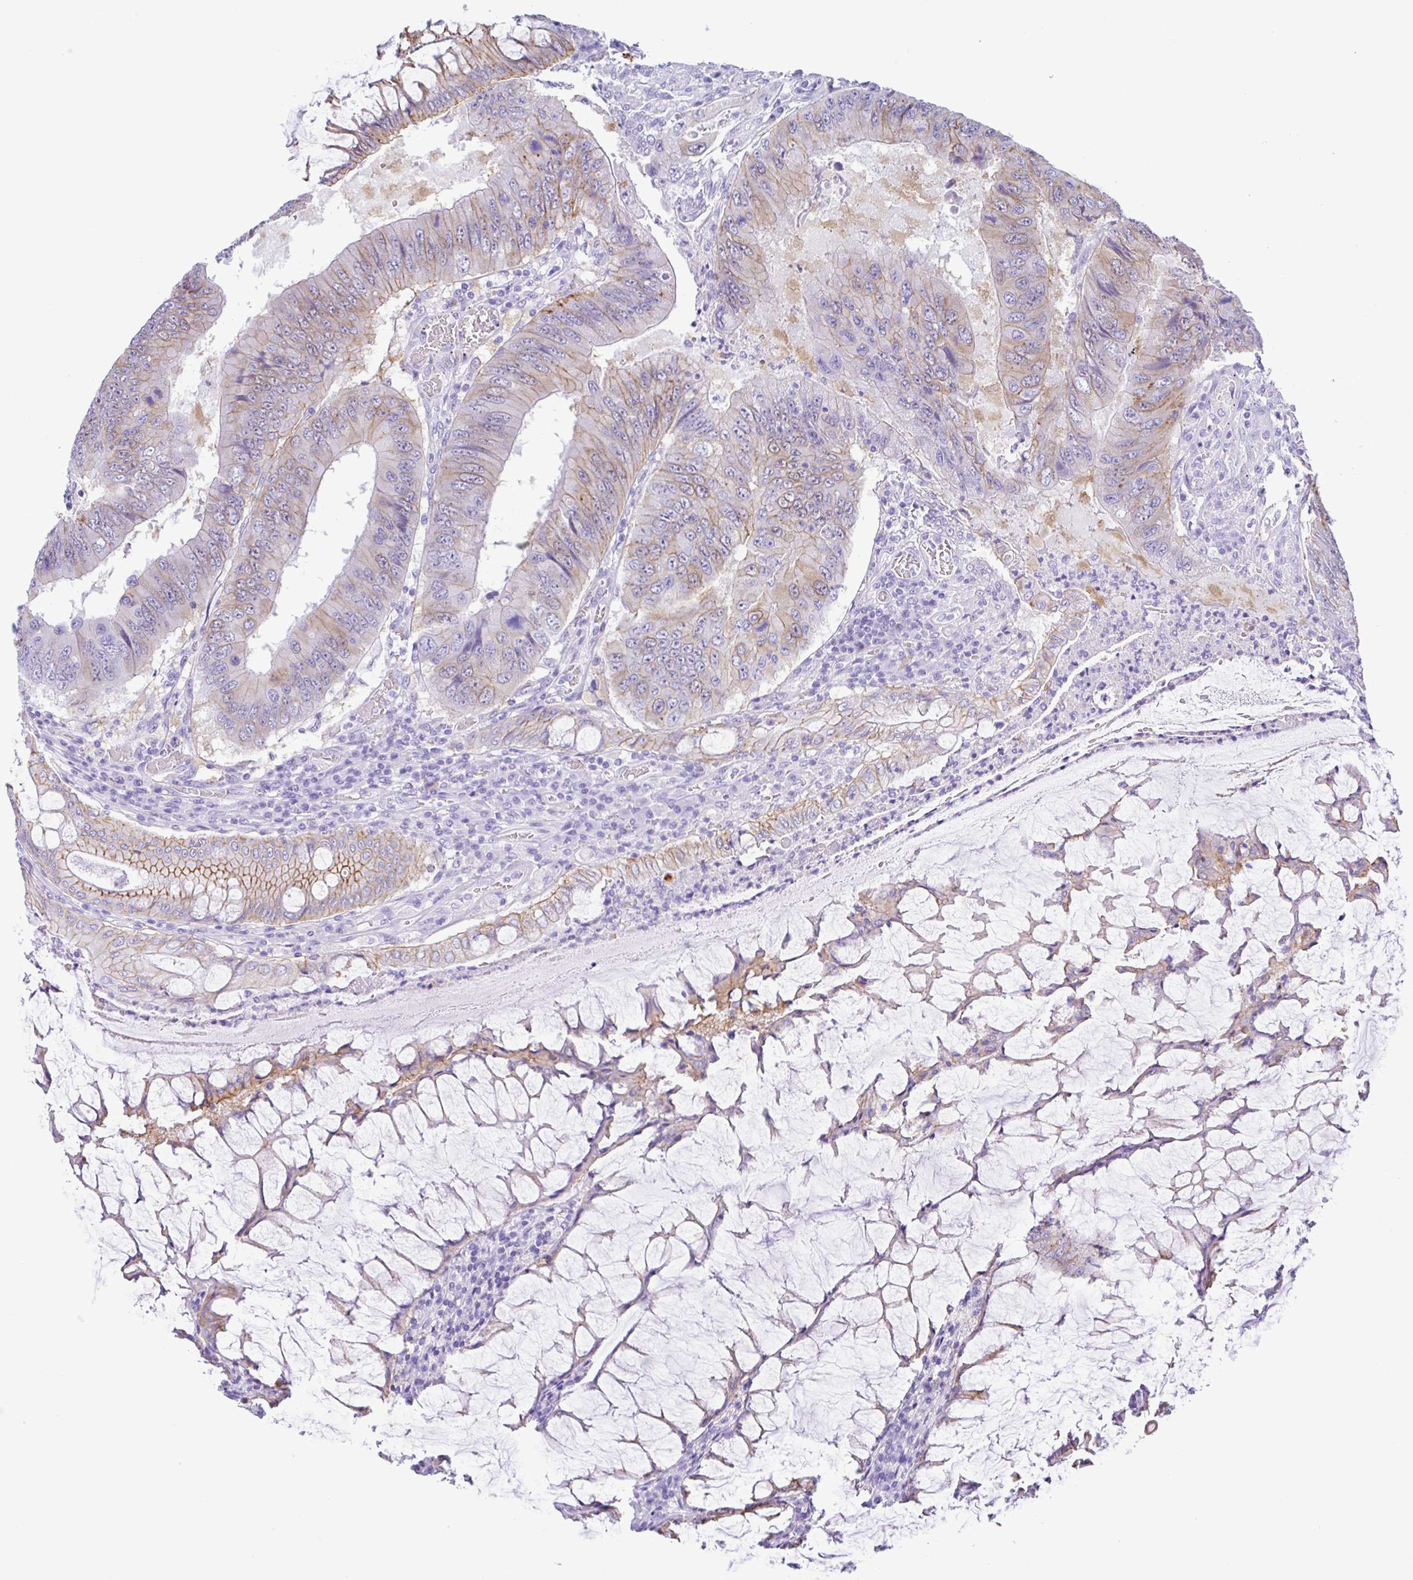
{"staining": {"intensity": "weak", "quantity": "25%-75%", "location": "cytoplasmic/membranous"}, "tissue": "colorectal cancer", "cell_type": "Tumor cells", "image_type": "cancer", "snomed": [{"axis": "morphology", "description": "Adenocarcinoma, NOS"}, {"axis": "topography", "description": "Colon"}], "caption": "Immunohistochemistry (IHC) (DAB (3,3'-diaminobenzidine)) staining of human colorectal cancer (adenocarcinoma) reveals weak cytoplasmic/membranous protein expression in about 25%-75% of tumor cells.", "gene": "RRM2", "patient": {"sex": "male", "age": 53}}